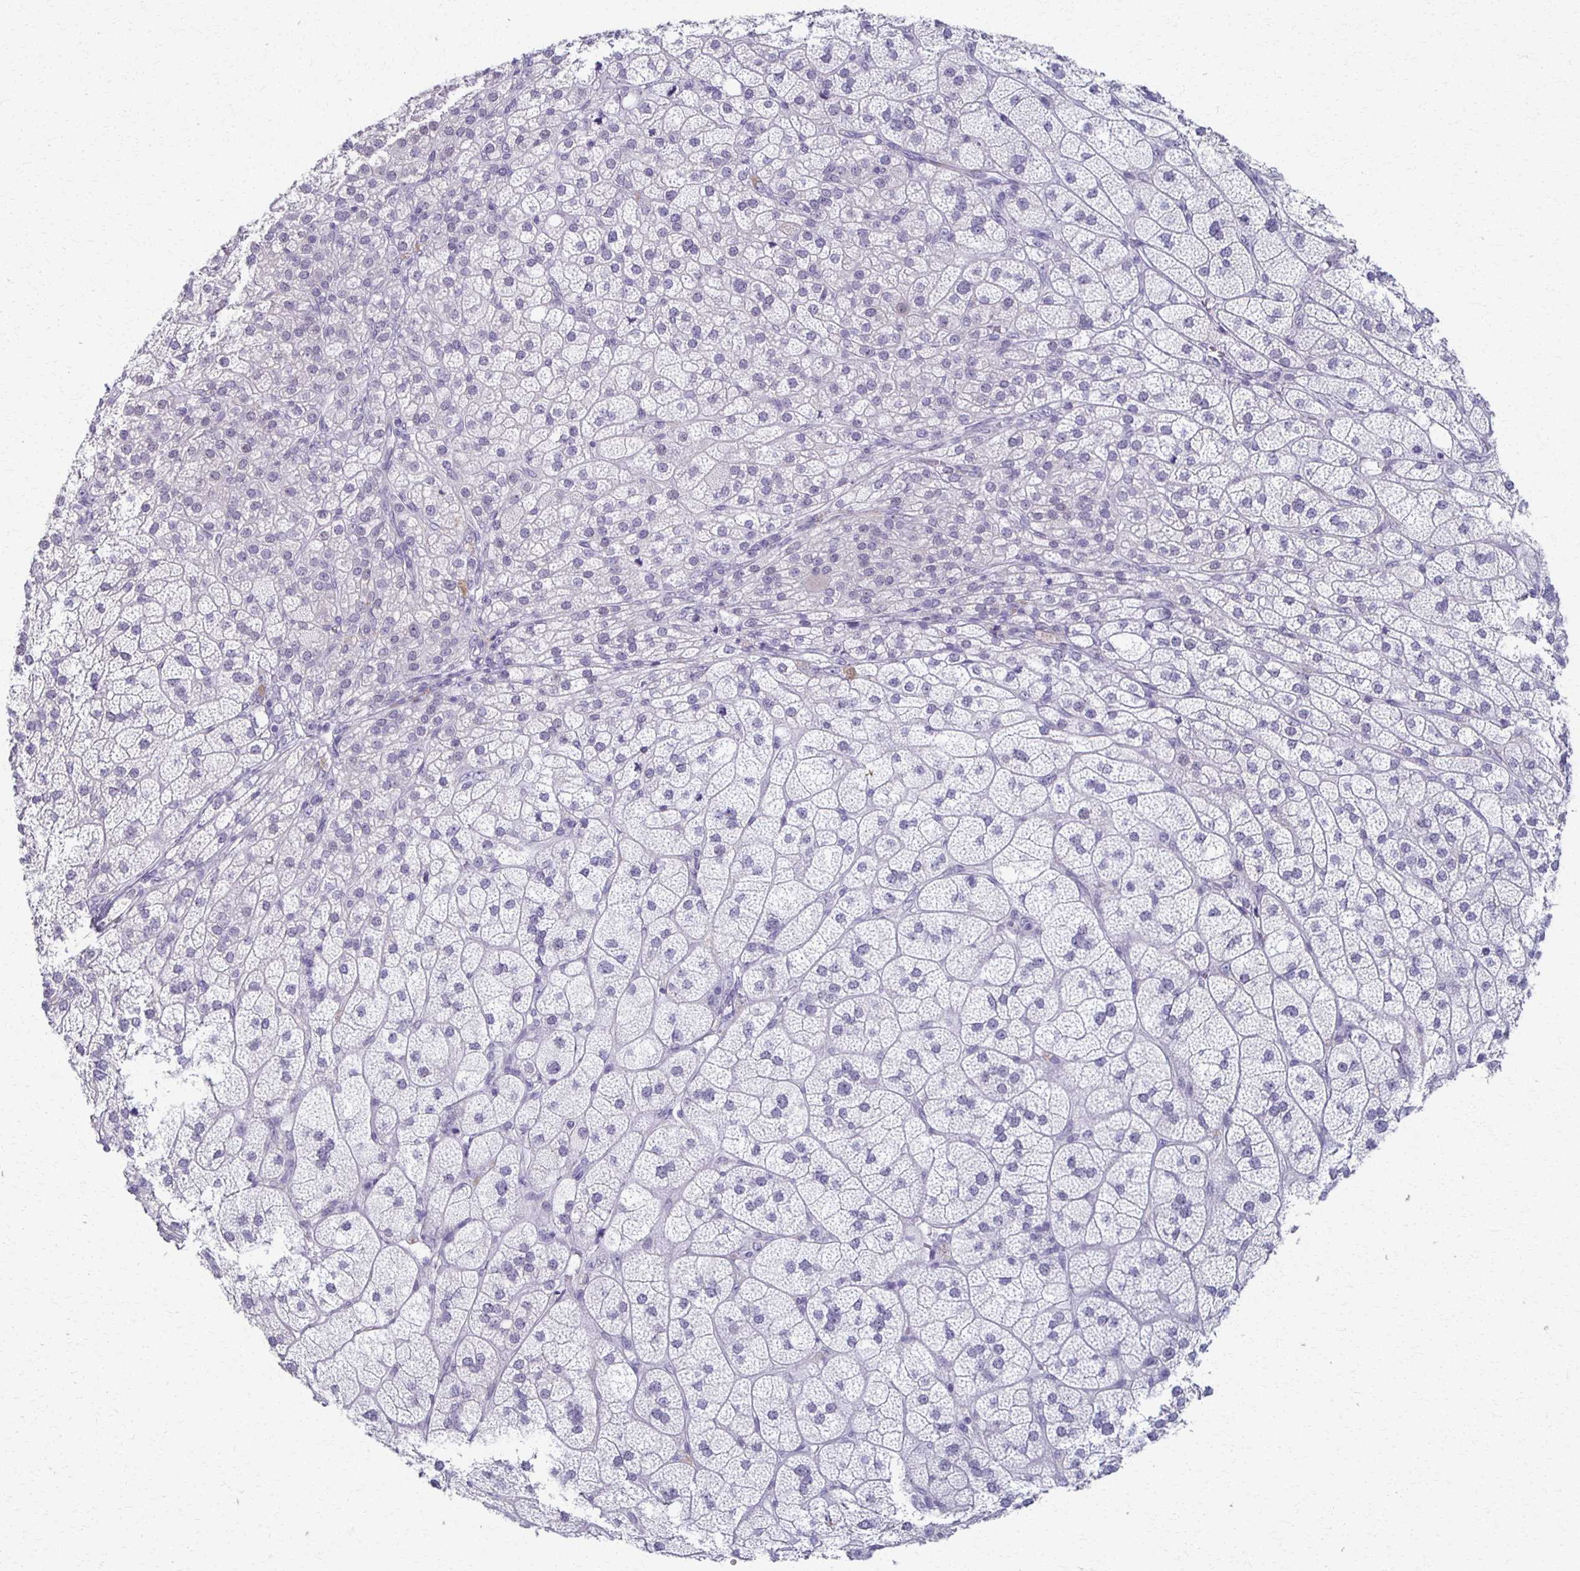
{"staining": {"intensity": "weak", "quantity": "<25%", "location": "cytoplasmic/membranous,nuclear"}, "tissue": "adrenal gland", "cell_type": "Glandular cells", "image_type": "normal", "snomed": [{"axis": "morphology", "description": "Normal tissue, NOS"}, {"axis": "topography", "description": "Adrenal gland"}], "caption": "A photomicrograph of adrenal gland stained for a protein shows no brown staining in glandular cells. (Immunohistochemistry, brightfield microscopy, high magnification).", "gene": "FOXO4", "patient": {"sex": "female", "age": 60}}